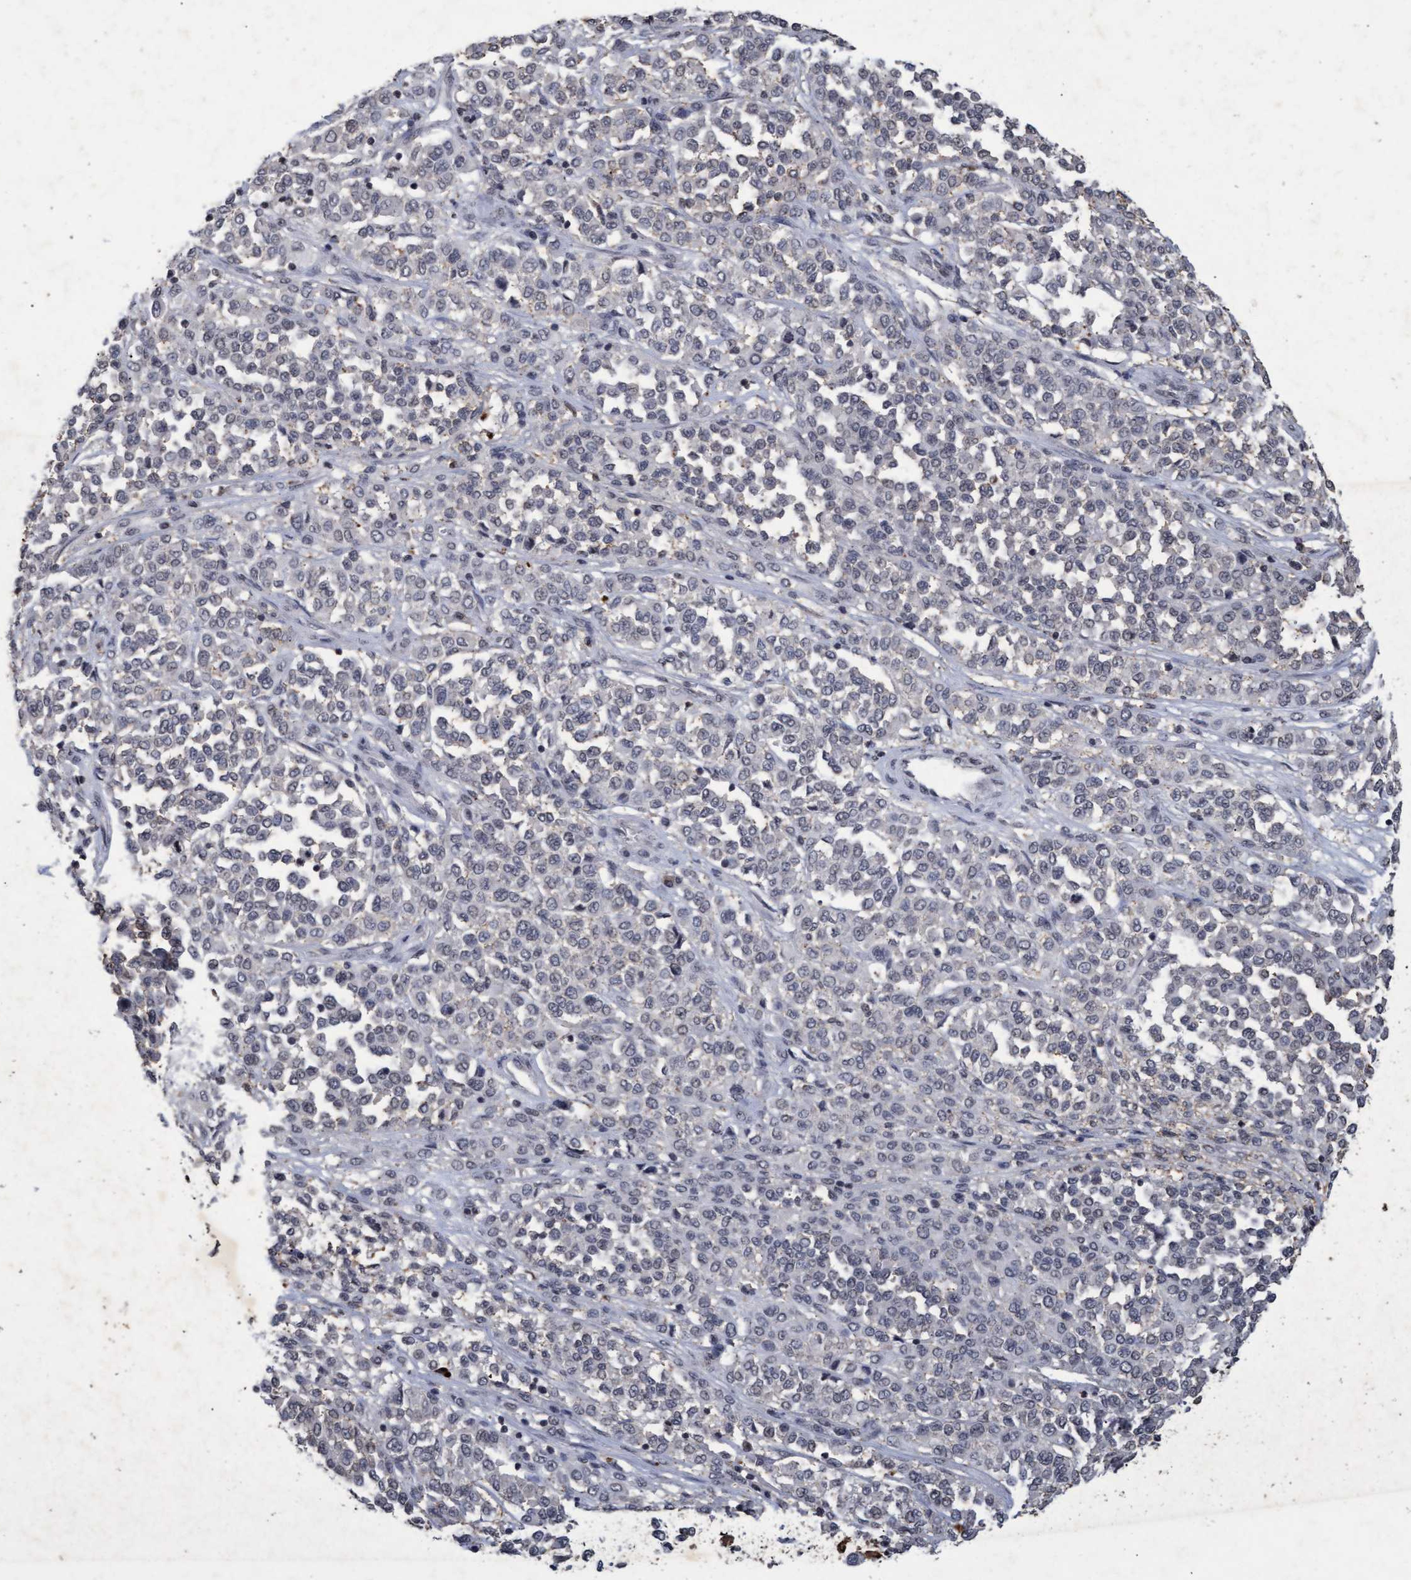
{"staining": {"intensity": "negative", "quantity": "none", "location": "none"}, "tissue": "melanoma", "cell_type": "Tumor cells", "image_type": "cancer", "snomed": [{"axis": "morphology", "description": "Malignant melanoma, Metastatic site"}, {"axis": "topography", "description": "Pancreas"}], "caption": "The micrograph displays no significant positivity in tumor cells of malignant melanoma (metastatic site).", "gene": "GALC", "patient": {"sex": "female", "age": 30}}